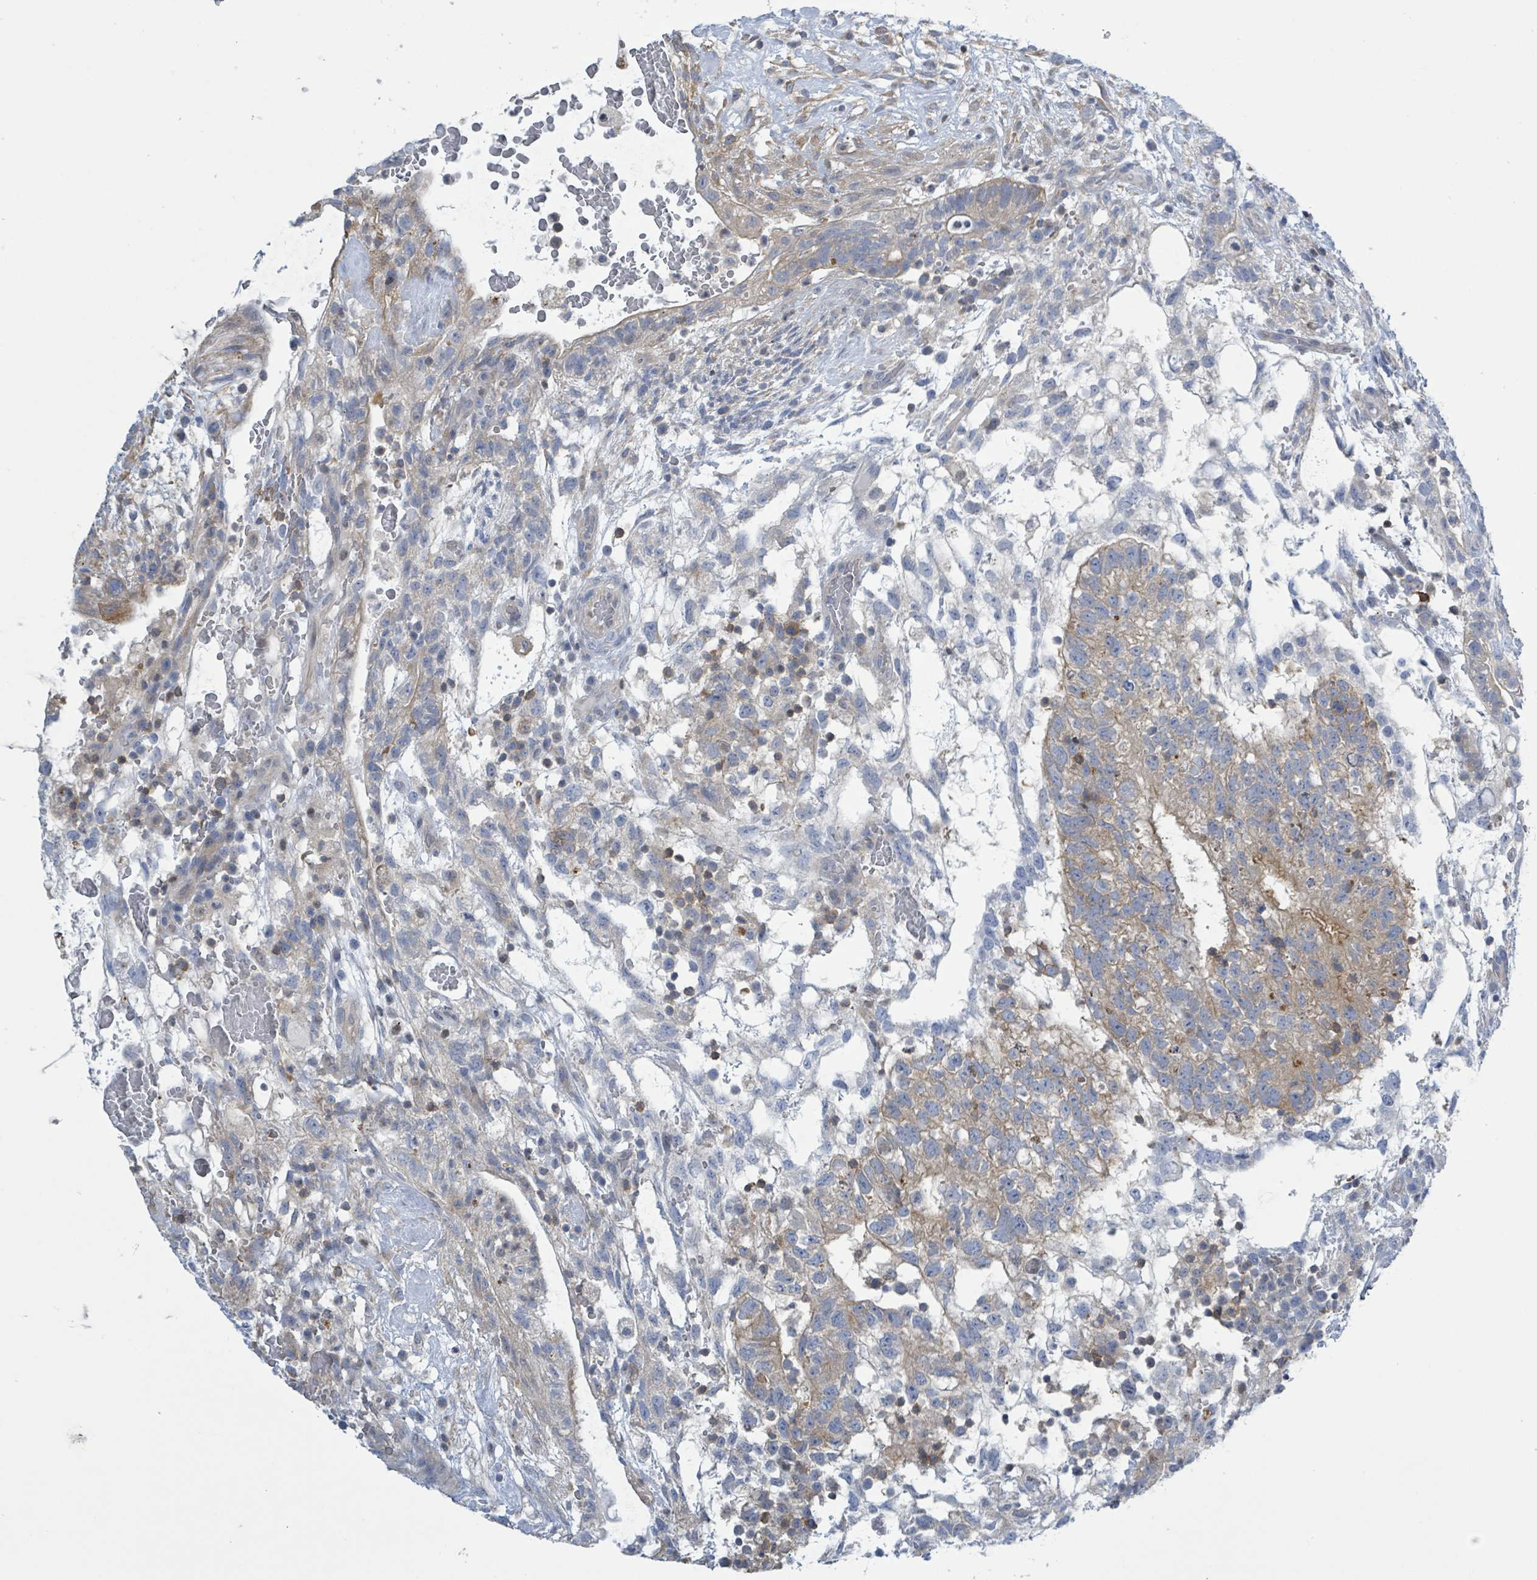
{"staining": {"intensity": "weak", "quantity": "25%-75%", "location": "cytoplasmic/membranous"}, "tissue": "testis cancer", "cell_type": "Tumor cells", "image_type": "cancer", "snomed": [{"axis": "morphology", "description": "Normal tissue, NOS"}, {"axis": "morphology", "description": "Carcinoma, Embryonal, NOS"}, {"axis": "topography", "description": "Testis"}], "caption": "Immunohistochemical staining of embryonal carcinoma (testis) reveals weak cytoplasmic/membranous protein staining in about 25%-75% of tumor cells.", "gene": "DGKZ", "patient": {"sex": "male", "age": 32}}